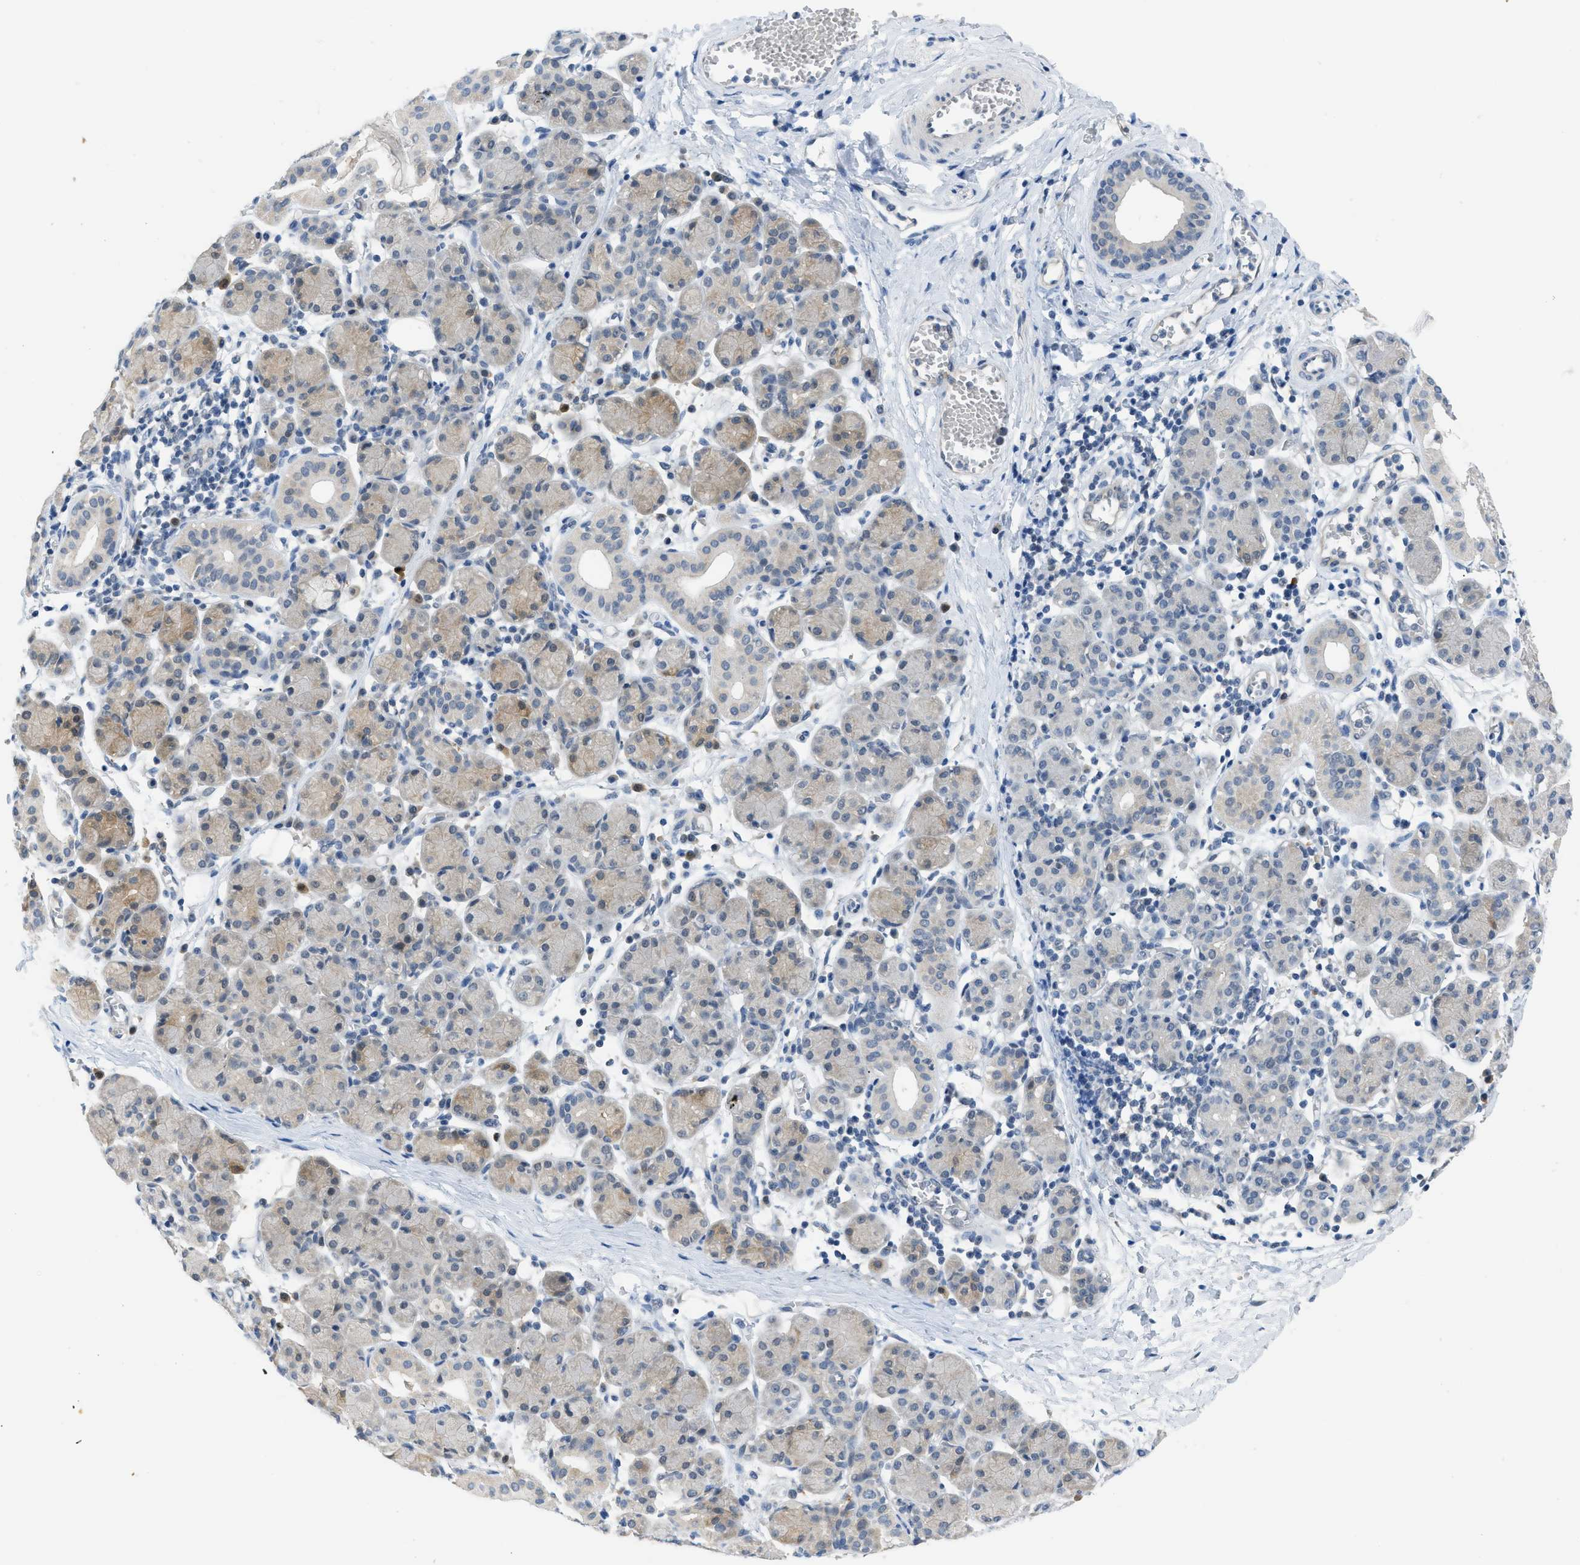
{"staining": {"intensity": "weak", "quantity": "25%-75%", "location": "cytoplasmic/membranous"}, "tissue": "salivary gland", "cell_type": "Glandular cells", "image_type": "normal", "snomed": [{"axis": "morphology", "description": "Normal tissue, NOS"}, {"axis": "morphology", "description": "Inflammation, NOS"}, {"axis": "topography", "description": "Lymph node"}, {"axis": "topography", "description": "Salivary gland"}], "caption": "Human salivary gland stained with a brown dye exhibits weak cytoplasmic/membranous positive positivity in about 25%-75% of glandular cells.", "gene": "PSAT1", "patient": {"sex": "male", "age": 3}}